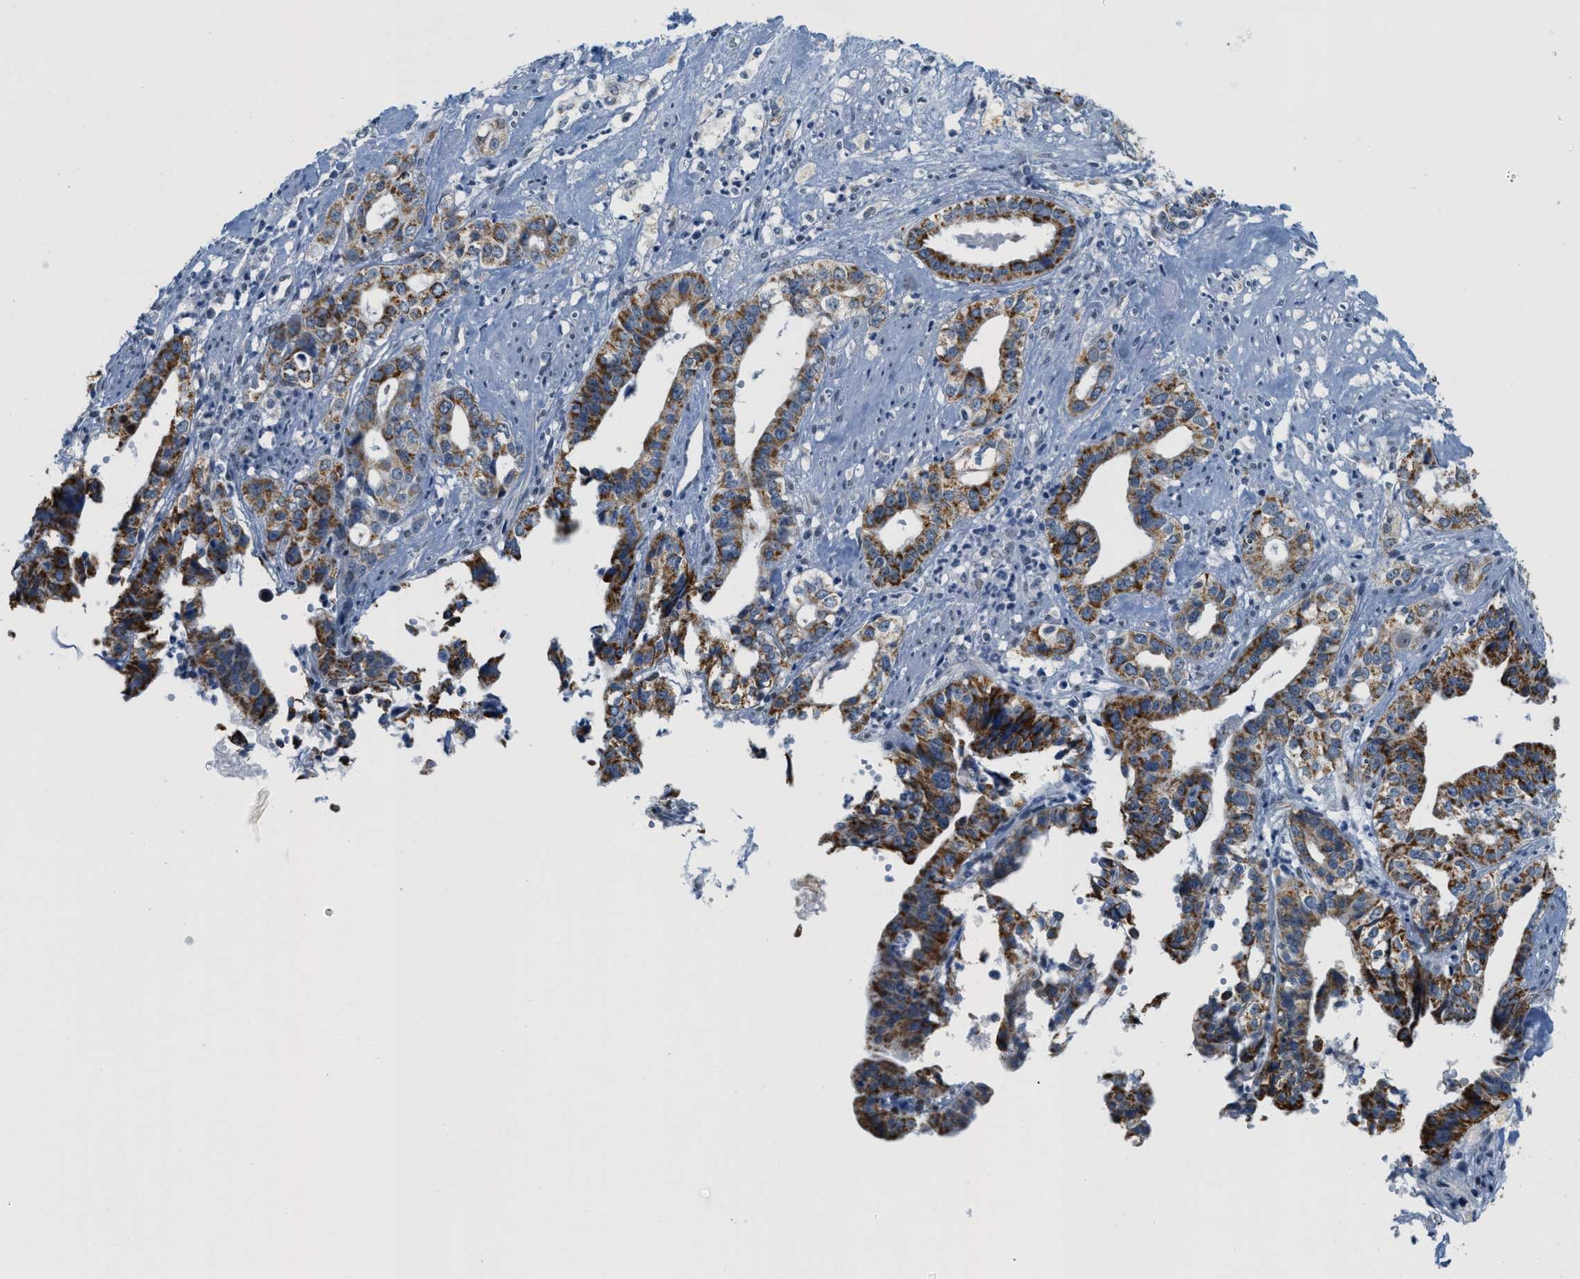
{"staining": {"intensity": "moderate", "quantity": ">75%", "location": "cytoplasmic/membranous"}, "tissue": "liver cancer", "cell_type": "Tumor cells", "image_type": "cancer", "snomed": [{"axis": "morphology", "description": "Cholangiocarcinoma"}, {"axis": "topography", "description": "Liver"}], "caption": "This is a histology image of immunohistochemistry staining of cholangiocarcinoma (liver), which shows moderate expression in the cytoplasmic/membranous of tumor cells.", "gene": "HS3ST2", "patient": {"sex": "female", "age": 61}}